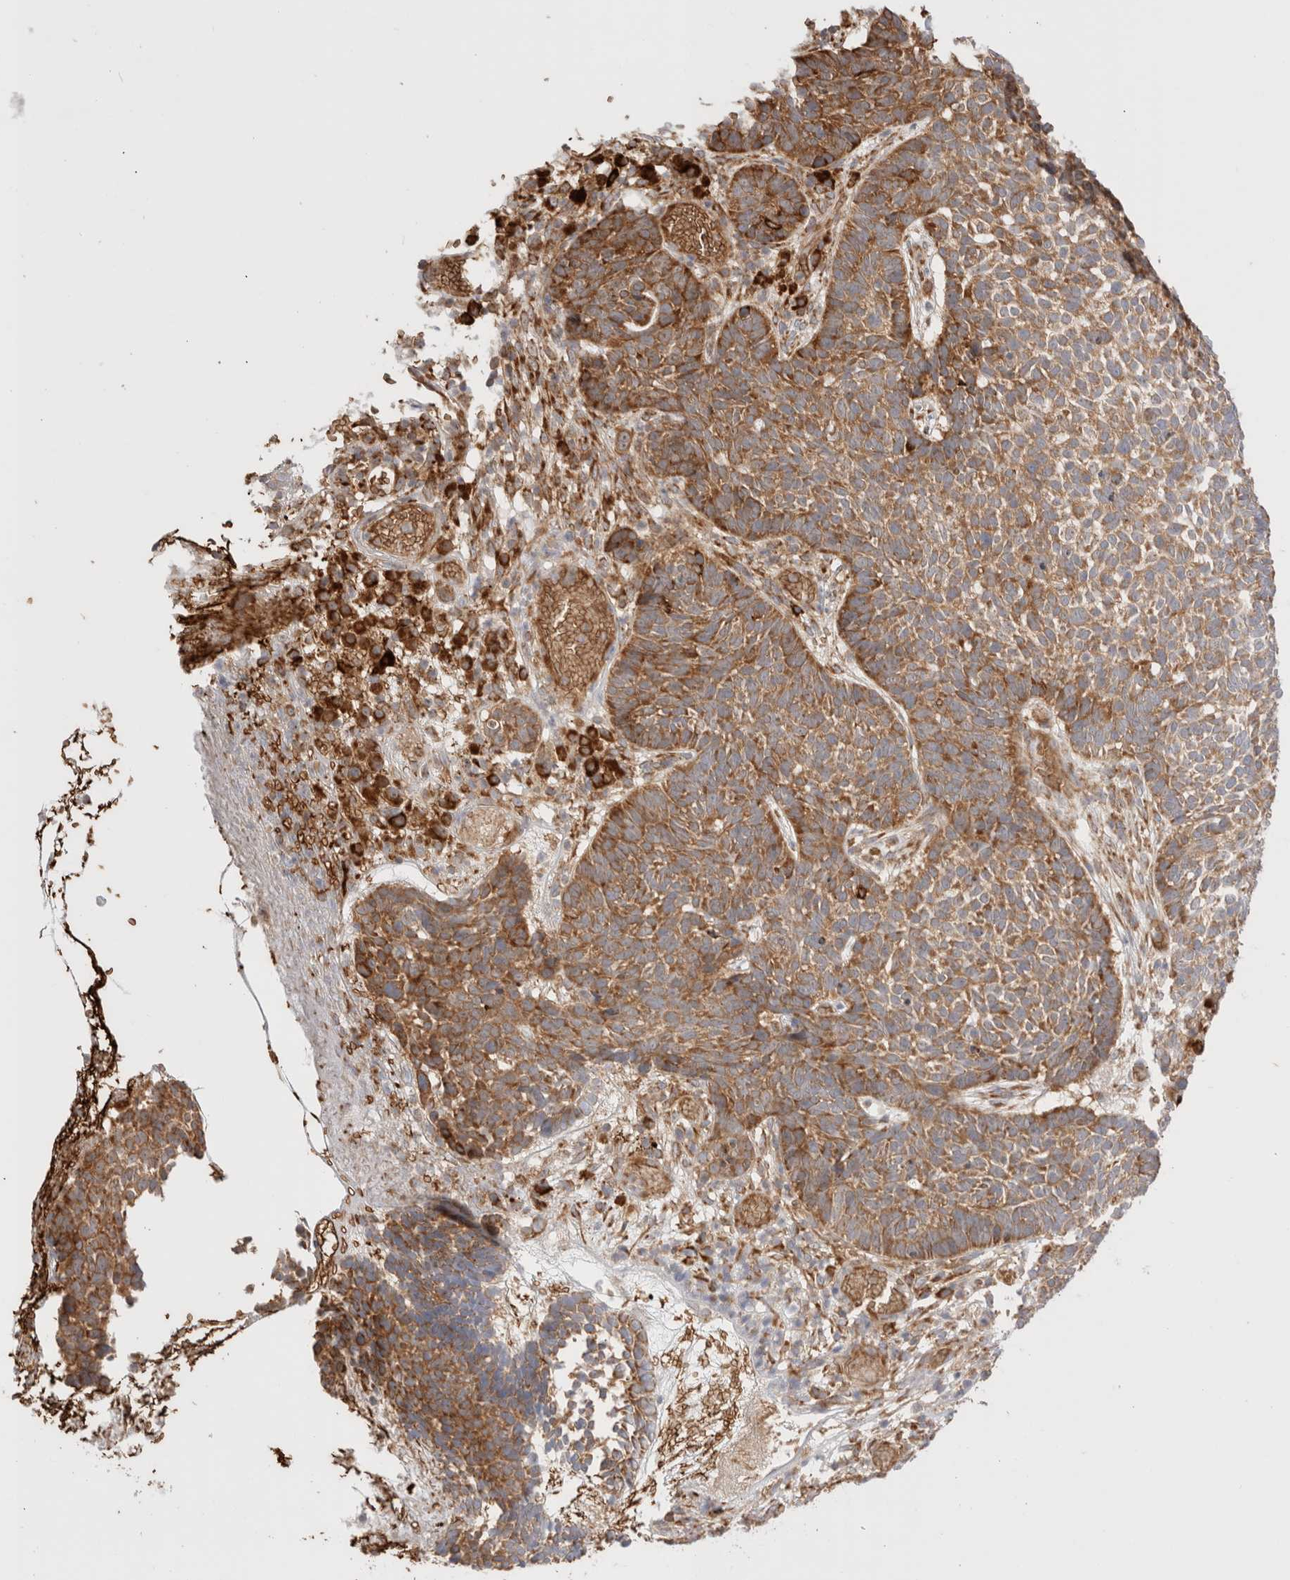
{"staining": {"intensity": "moderate", "quantity": ">75%", "location": "cytoplasmic/membranous"}, "tissue": "skin cancer", "cell_type": "Tumor cells", "image_type": "cancer", "snomed": [{"axis": "morphology", "description": "Basal cell carcinoma"}, {"axis": "topography", "description": "Skin"}], "caption": "A photomicrograph of skin cancer (basal cell carcinoma) stained for a protein displays moderate cytoplasmic/membranous brown staining in tumor cells.", "gene": "UTS2B", "patient": {"sex": "male", "age": 85}}